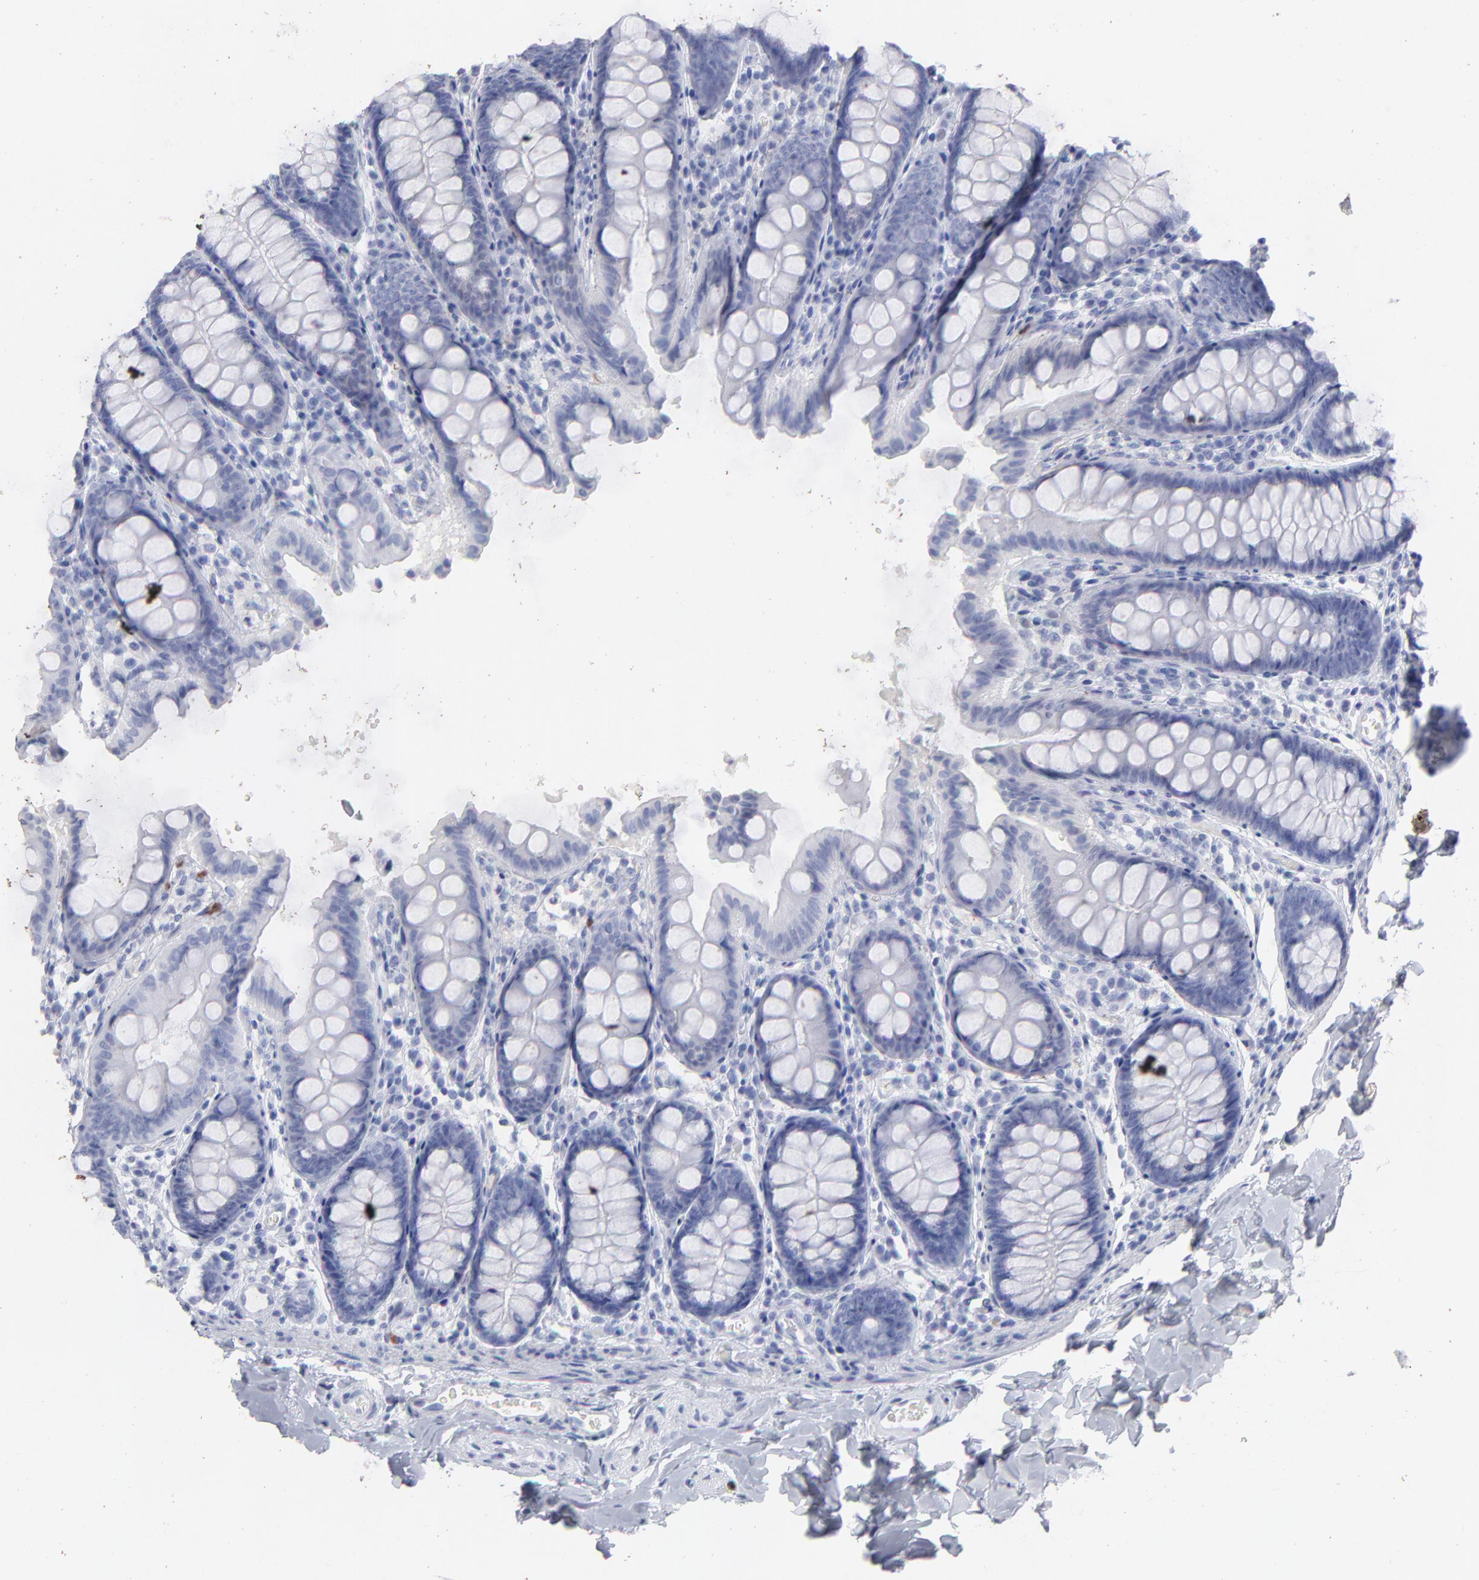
{"staining": {"intensity": "negative", "quantity": "none", "location": "none"}, "tissue": "colon", "cell_type": "Endothelial cells", "image_type": "normal", "snomed": [{"axis": "morphology", "description": "Normal tissue, NOS"}, {"axis": "topography", "description": "Colon"}], "caption": "This micrograph is of normal colon stained with immunohistochemistry (IHC) to label a protein in brown with the nuclei are counter-stained blue. There is no staining in endothelial cells. (DAB (3,3'-diaminobenzidine) IHC visualized using brightfield microscopy, high magnification).", "gene": "ARG1", "patient": {"sex": "female", "age": 61}}